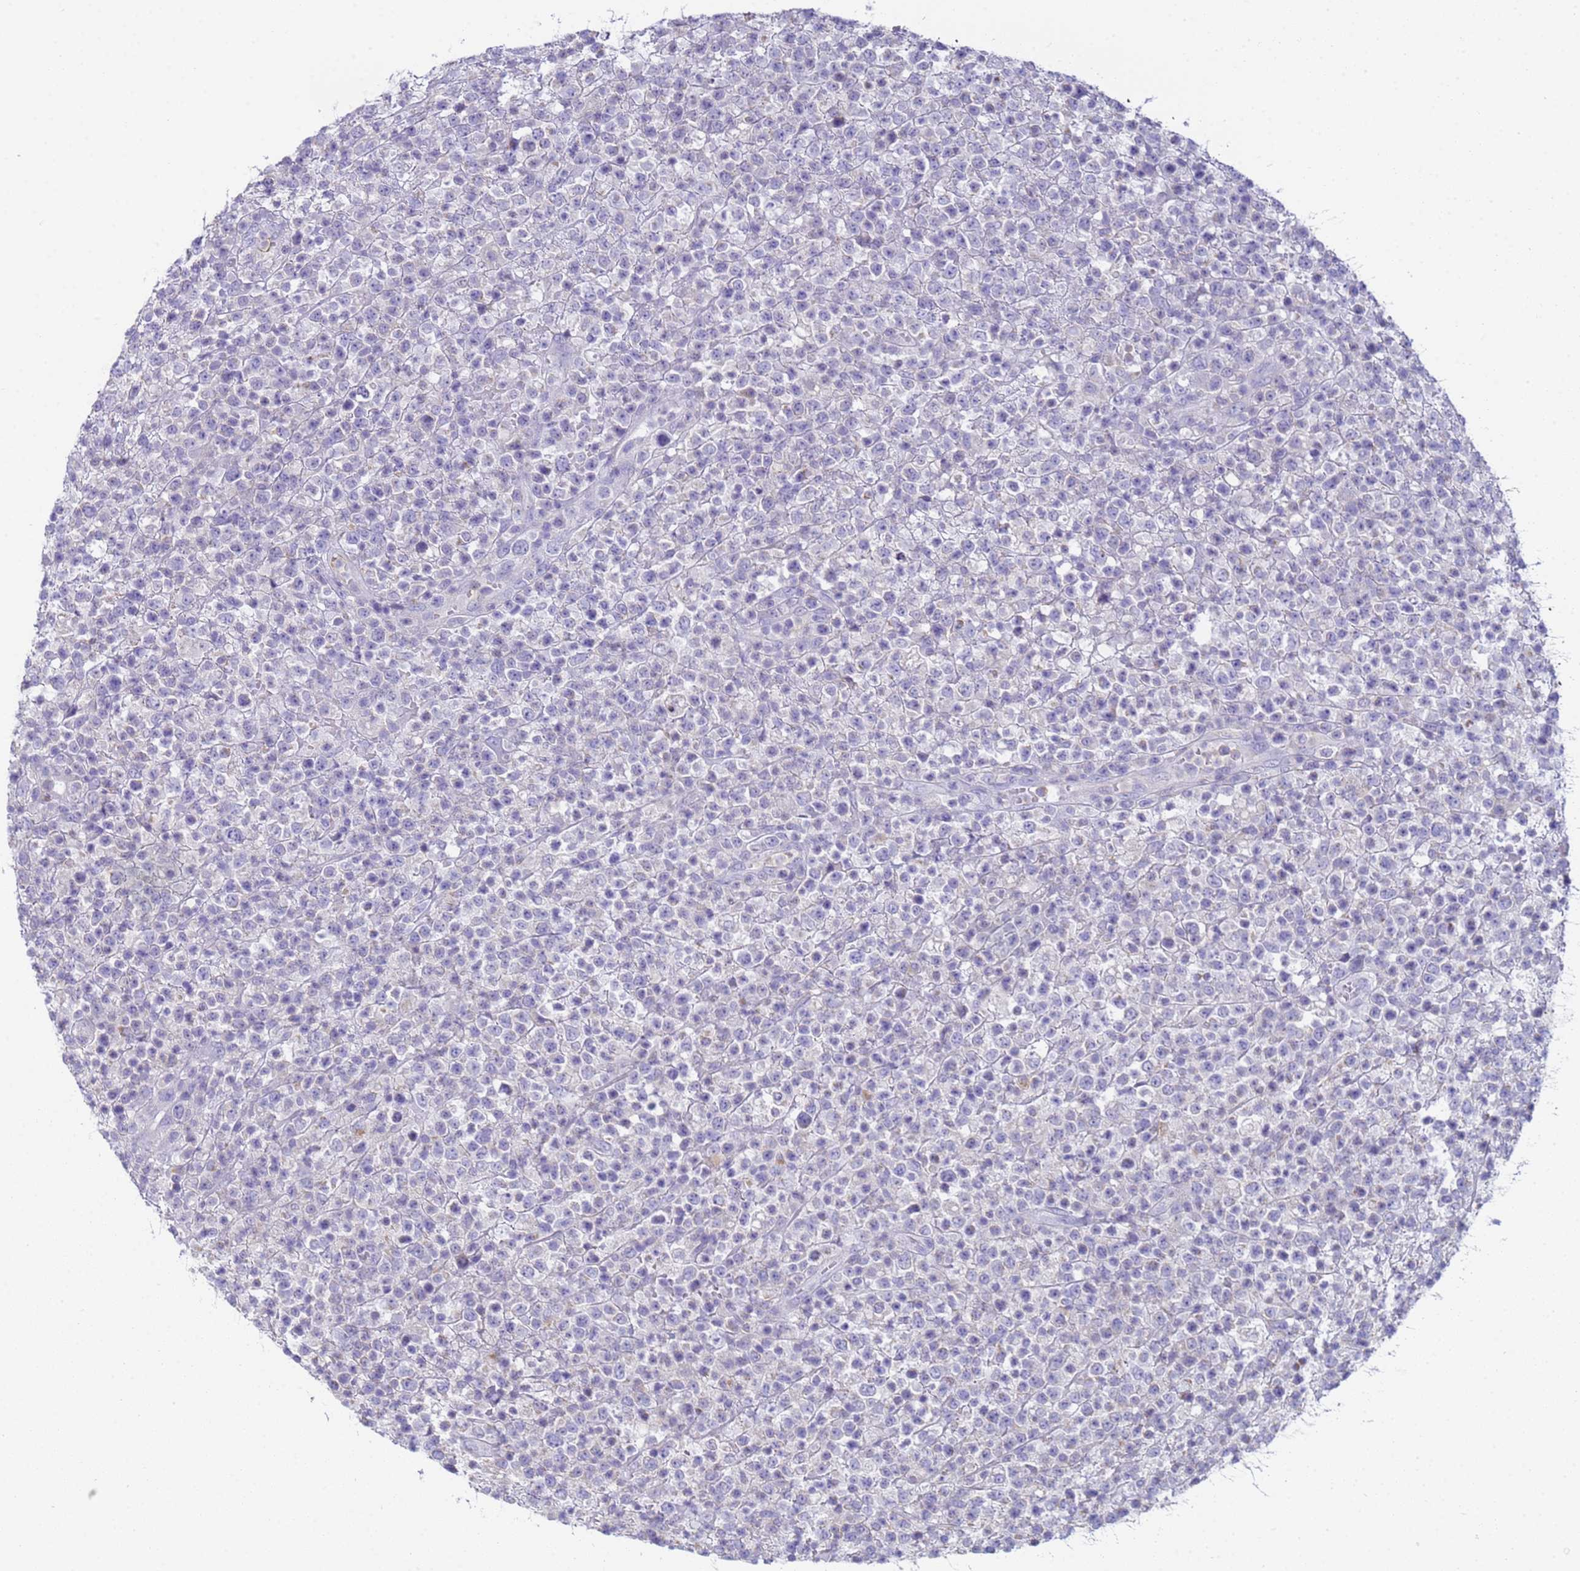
{"staining": {"intensity": "negative", "quantity": "none", "location": "none"}, "tissue": "lymphoma", "cell_type": "Tumor cells", "image_type": "cancer", "snomed": [{"axis": "morphology", "description": "Malignant lymphoma, non-Hodgkin's type, High grade"}, {"axis": "topography", "description": "Colon"}], "caption": "Human lymphoma stained for a protein using immunohistochemistry demonstrates no expression in tumor cells.", "gene": "CR1", "patient": {"sex": "female", "age": 53}}